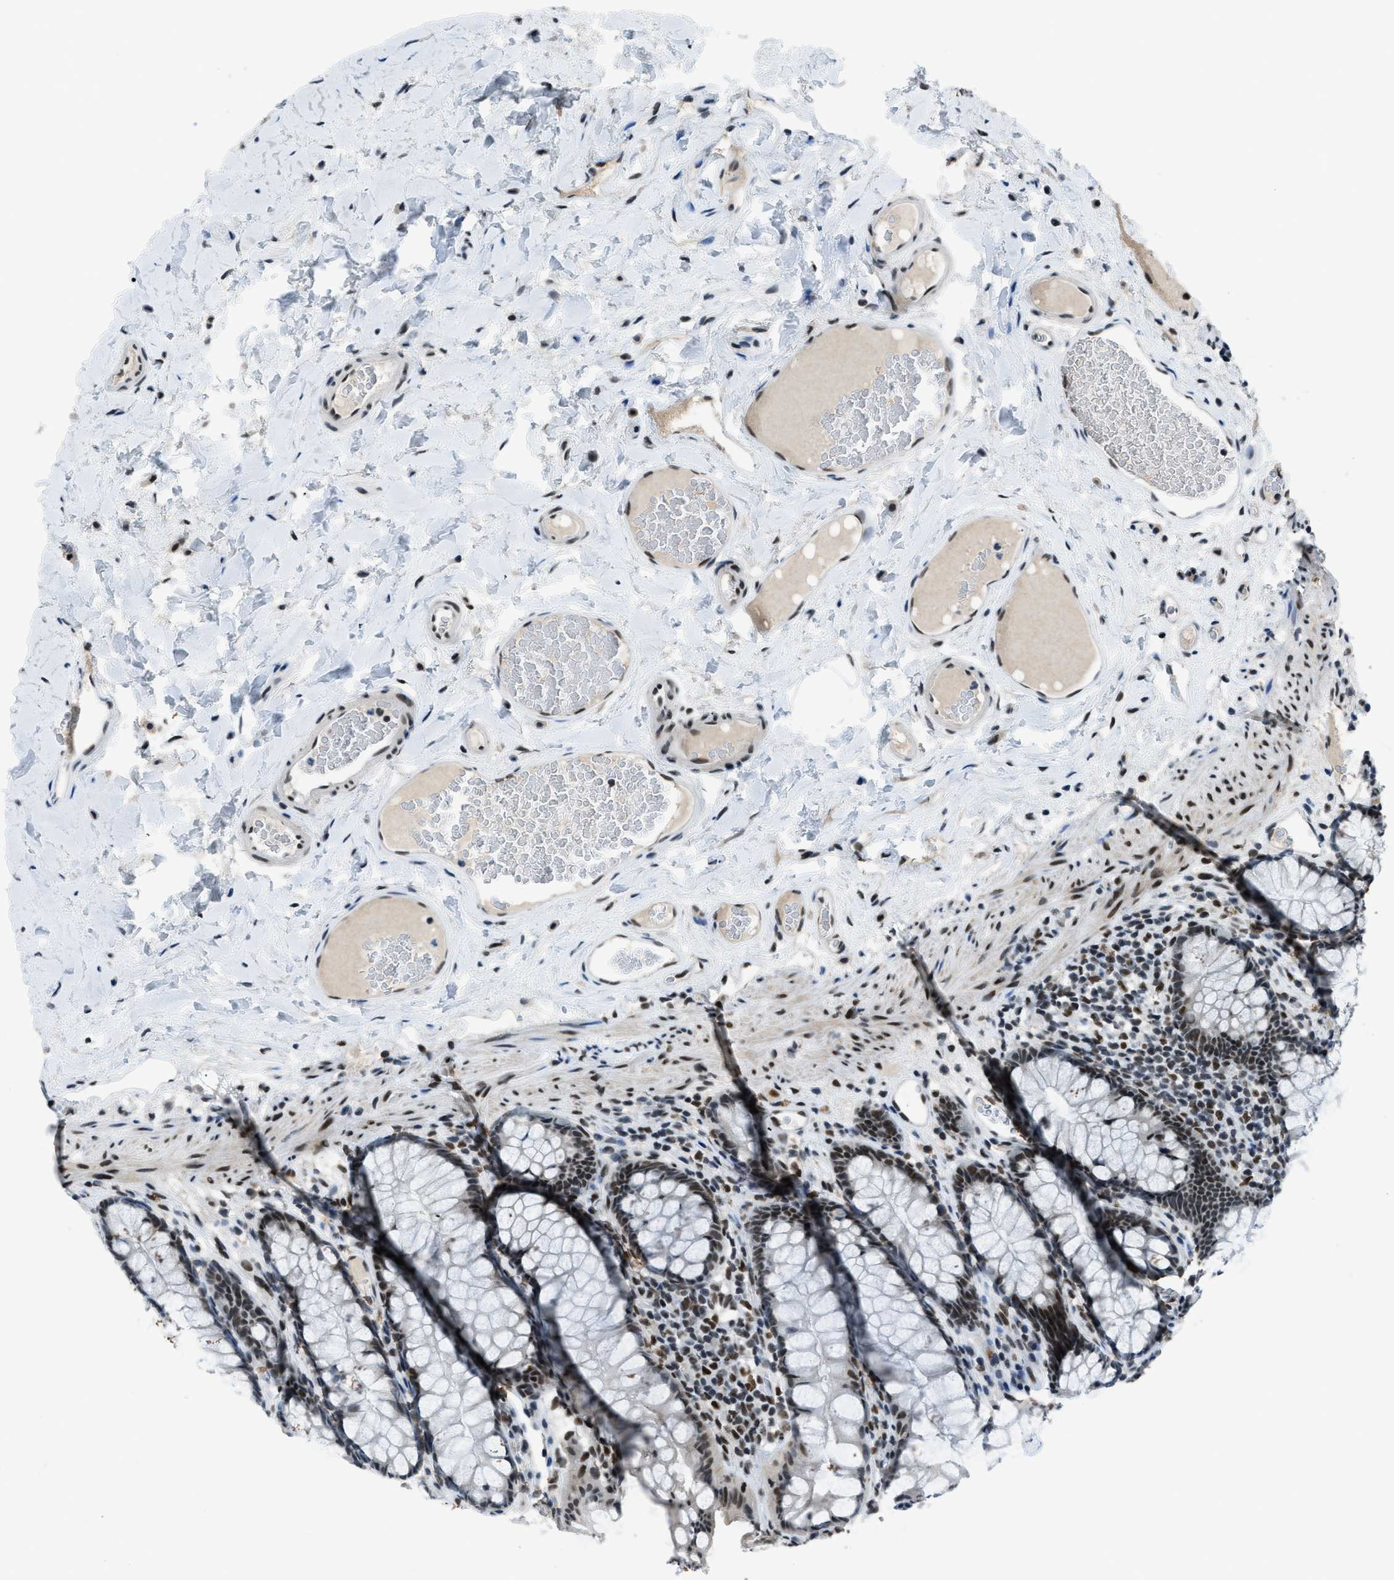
{"staining": {"intensity": "strong", "quantity": ">75%", "location": "nuclear"}, "tissue": "colon", "cell_type": "Endothelial cells", "image_type": "normal", "snomed": [{"axis": "morphology", "description": "Normal tissue, NOS"}, {"axis": "topography", "description": "Colon"}], "caption": "Colon stained with DAB (3,3'-diaminobenzidine) IHC displays high levels of strong nuclear staining in approximately >75% of endothelial cells. Nuclei are stained in blue.", "gene": "GATAD2B", "patient": {"sex": "female", "age": 55}}